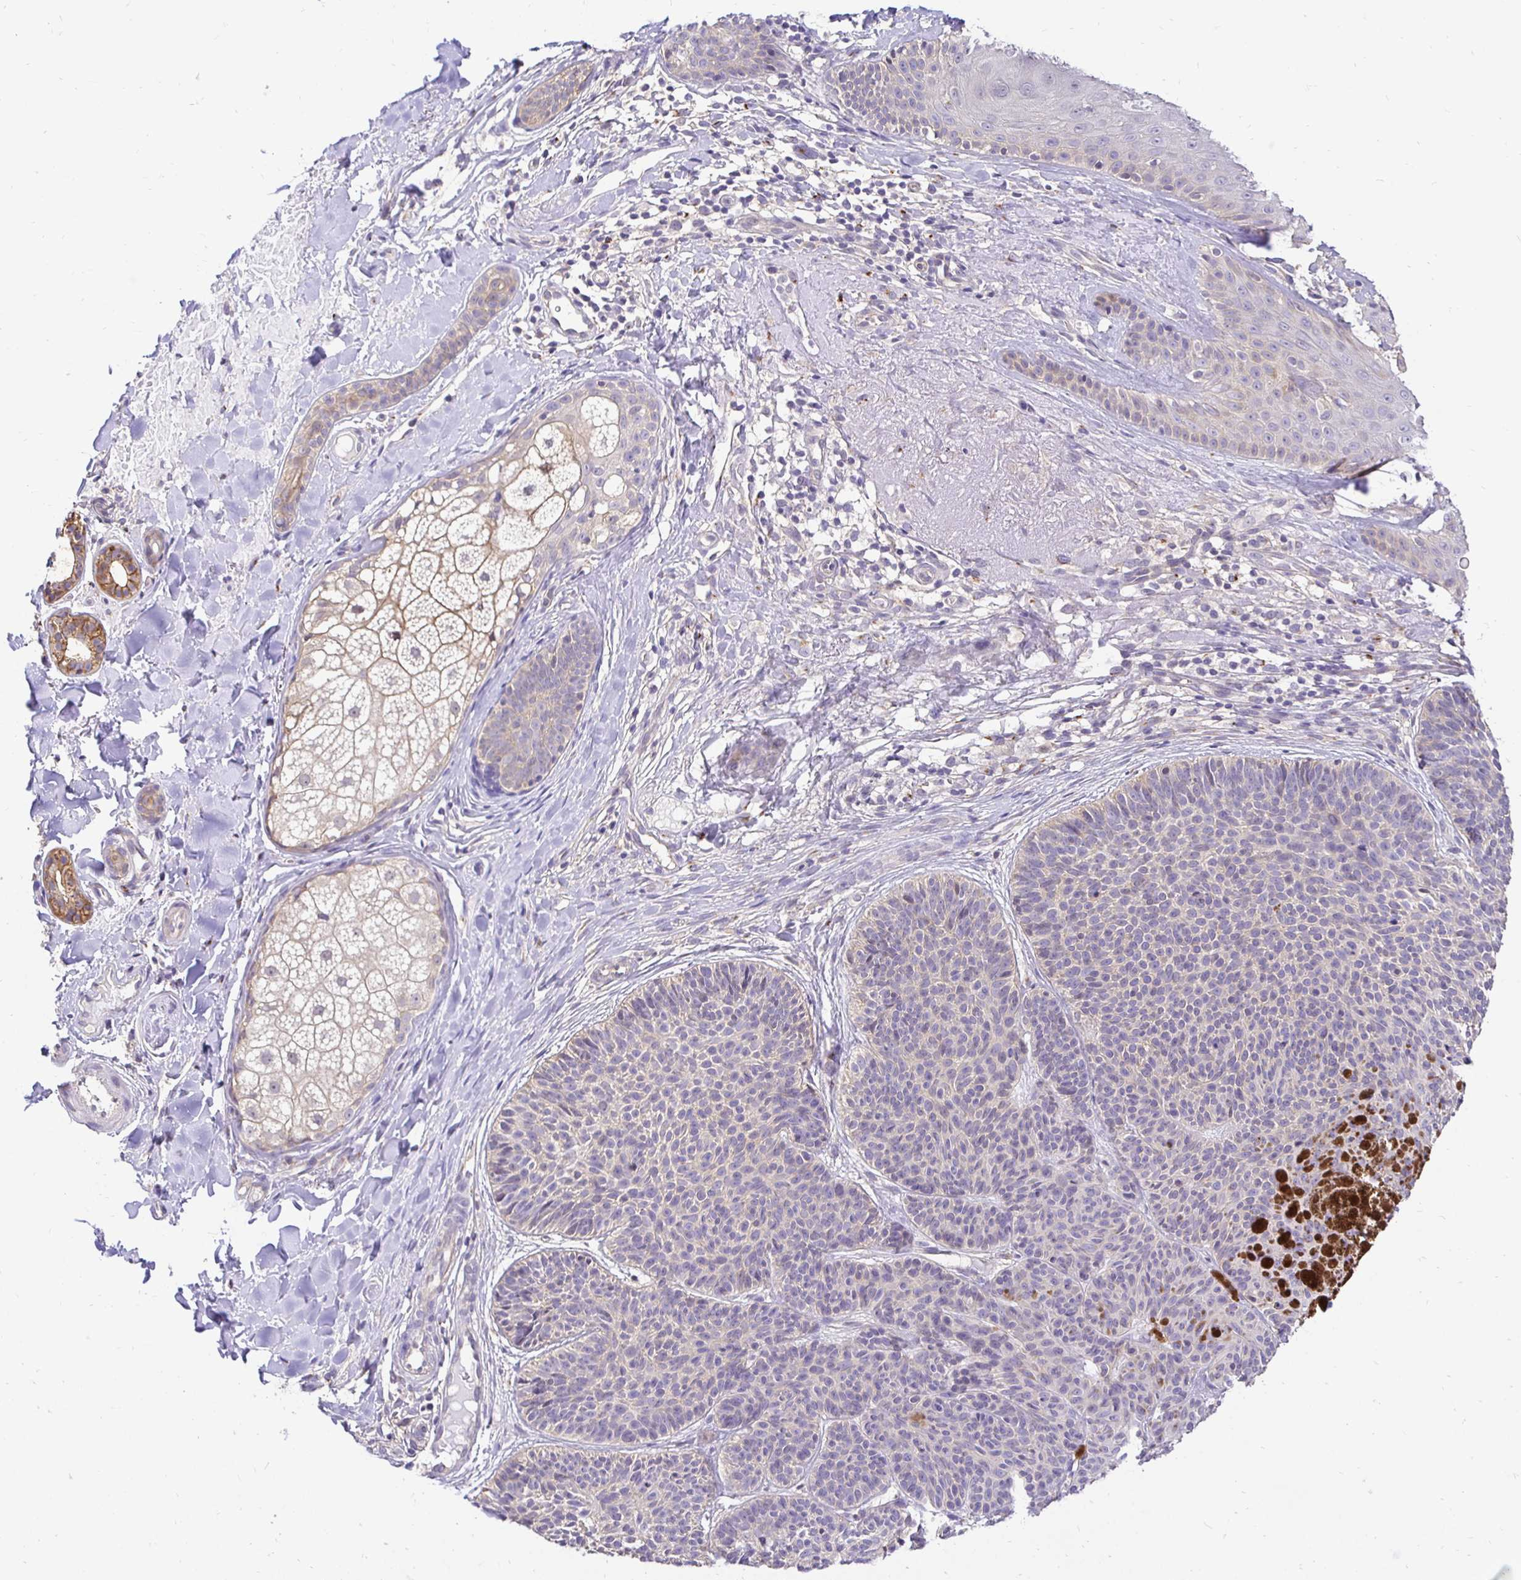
{"staining": {"intensity": "negative", "quantity": "none", "location": "none"}, "tissue": "skin cancer", "cell_type": "Tumor cells", "image_type": "cancer", "snomed": [{"axis": "morphology", "description": "Basal cell carcinoma"}, {"axis": "topography", "description": "Skin"}], "caption": "An image of skin cancer (basal cell carcinoma) stained for a protein exhibits no brown staining in tumor cells.", "gene": "SLC9A1", "patient": {"sex": "male", "age": 82}}